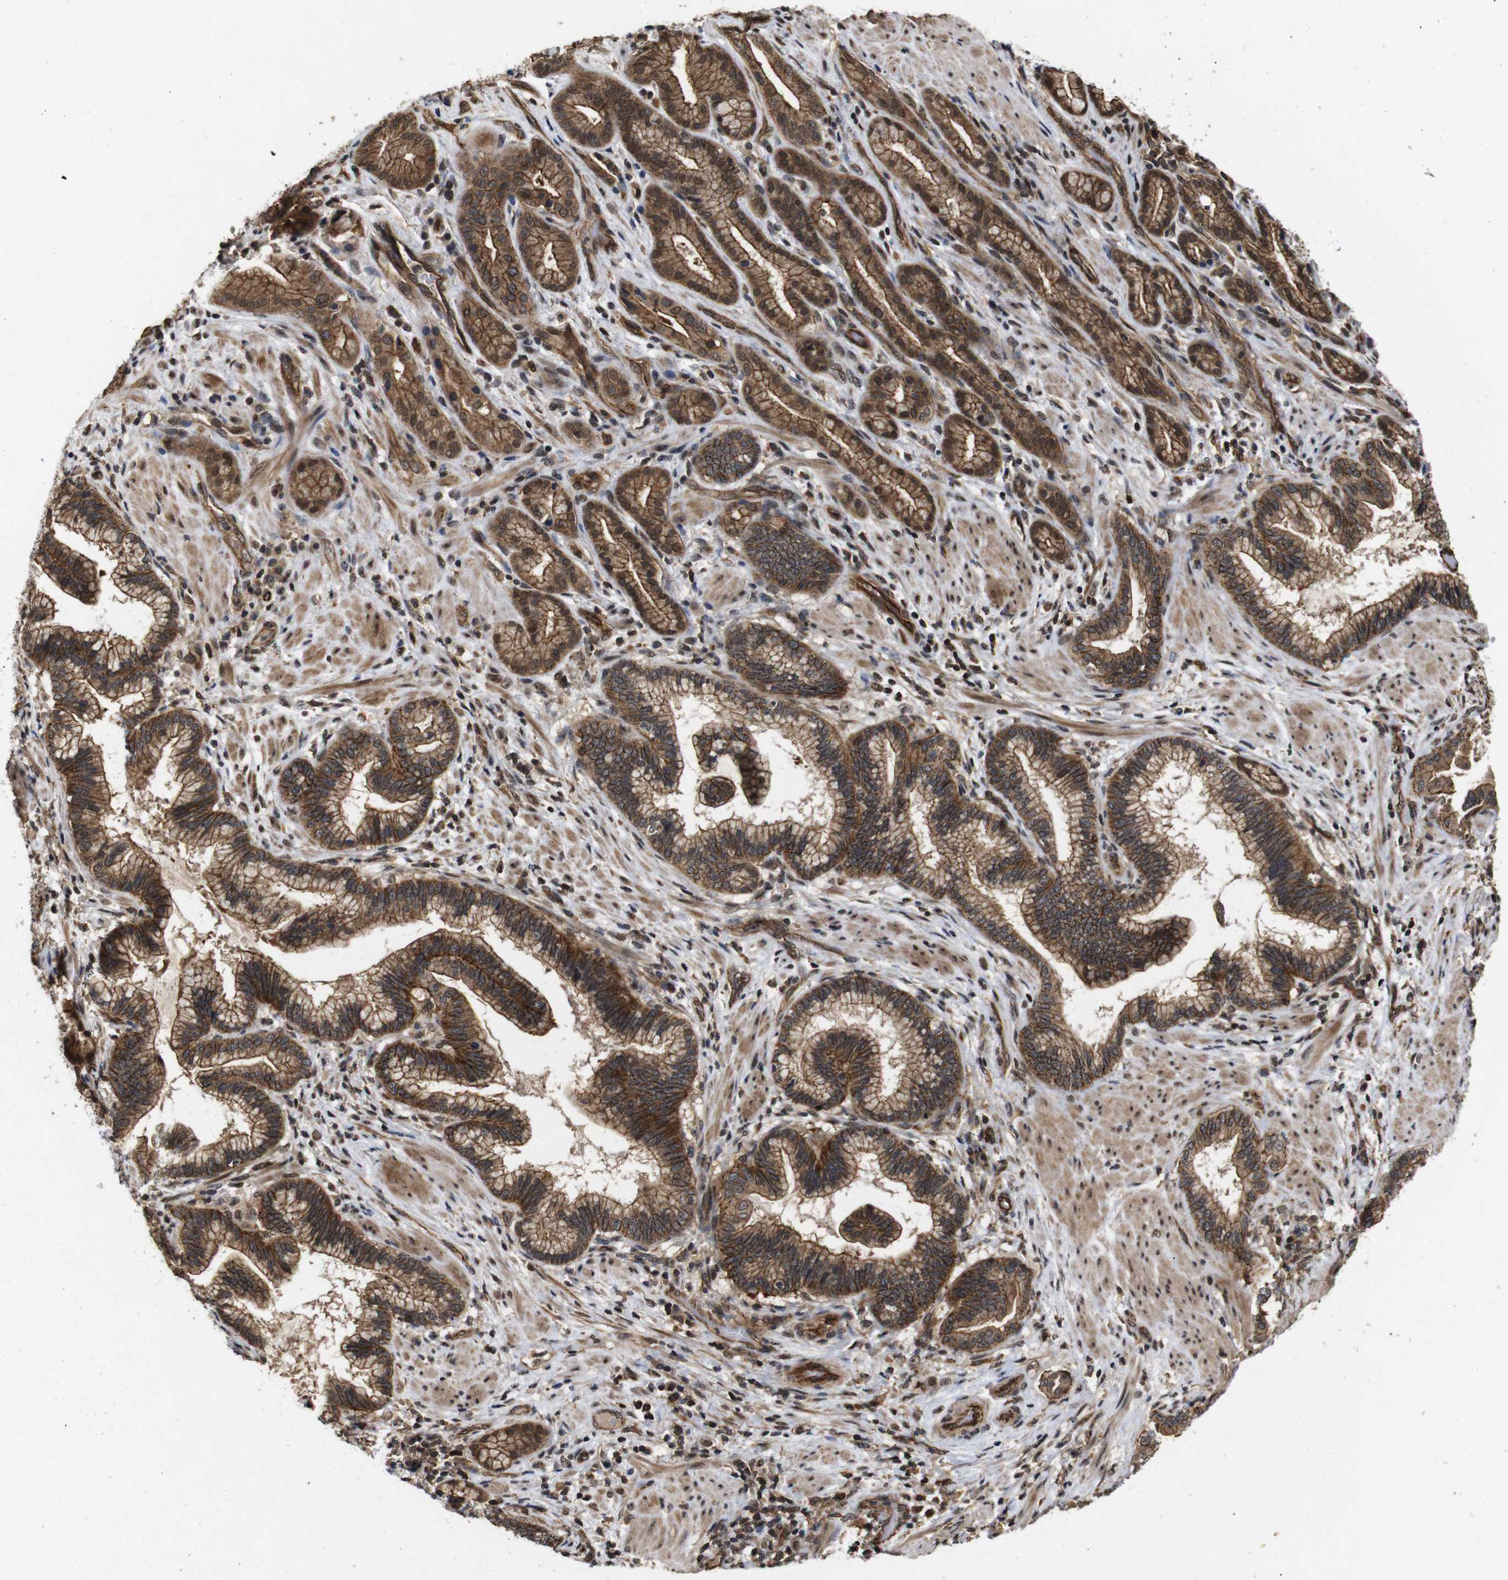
{"staining": {"intensity": "strong", "quantity": ">75%", "location": "cytoplasmic/membranous"}, "tissue": "pancreatic cancer", "cell_type": "Tumor cells", "image_type": "cancer", "snomed": [{"axis": "morphology", "description": "Adenocarcinoma, NOS"}, {"axis": "topography", "description": "Pancreas"}], "caption": "This is an image of IHC staining of pancreatic adenocarcinoma, which shows strong positivity in the cytoplasmic/membranous of tumor cells.", "gene": "NANOS1", "patient": {"sex": "female", "age": 64}}